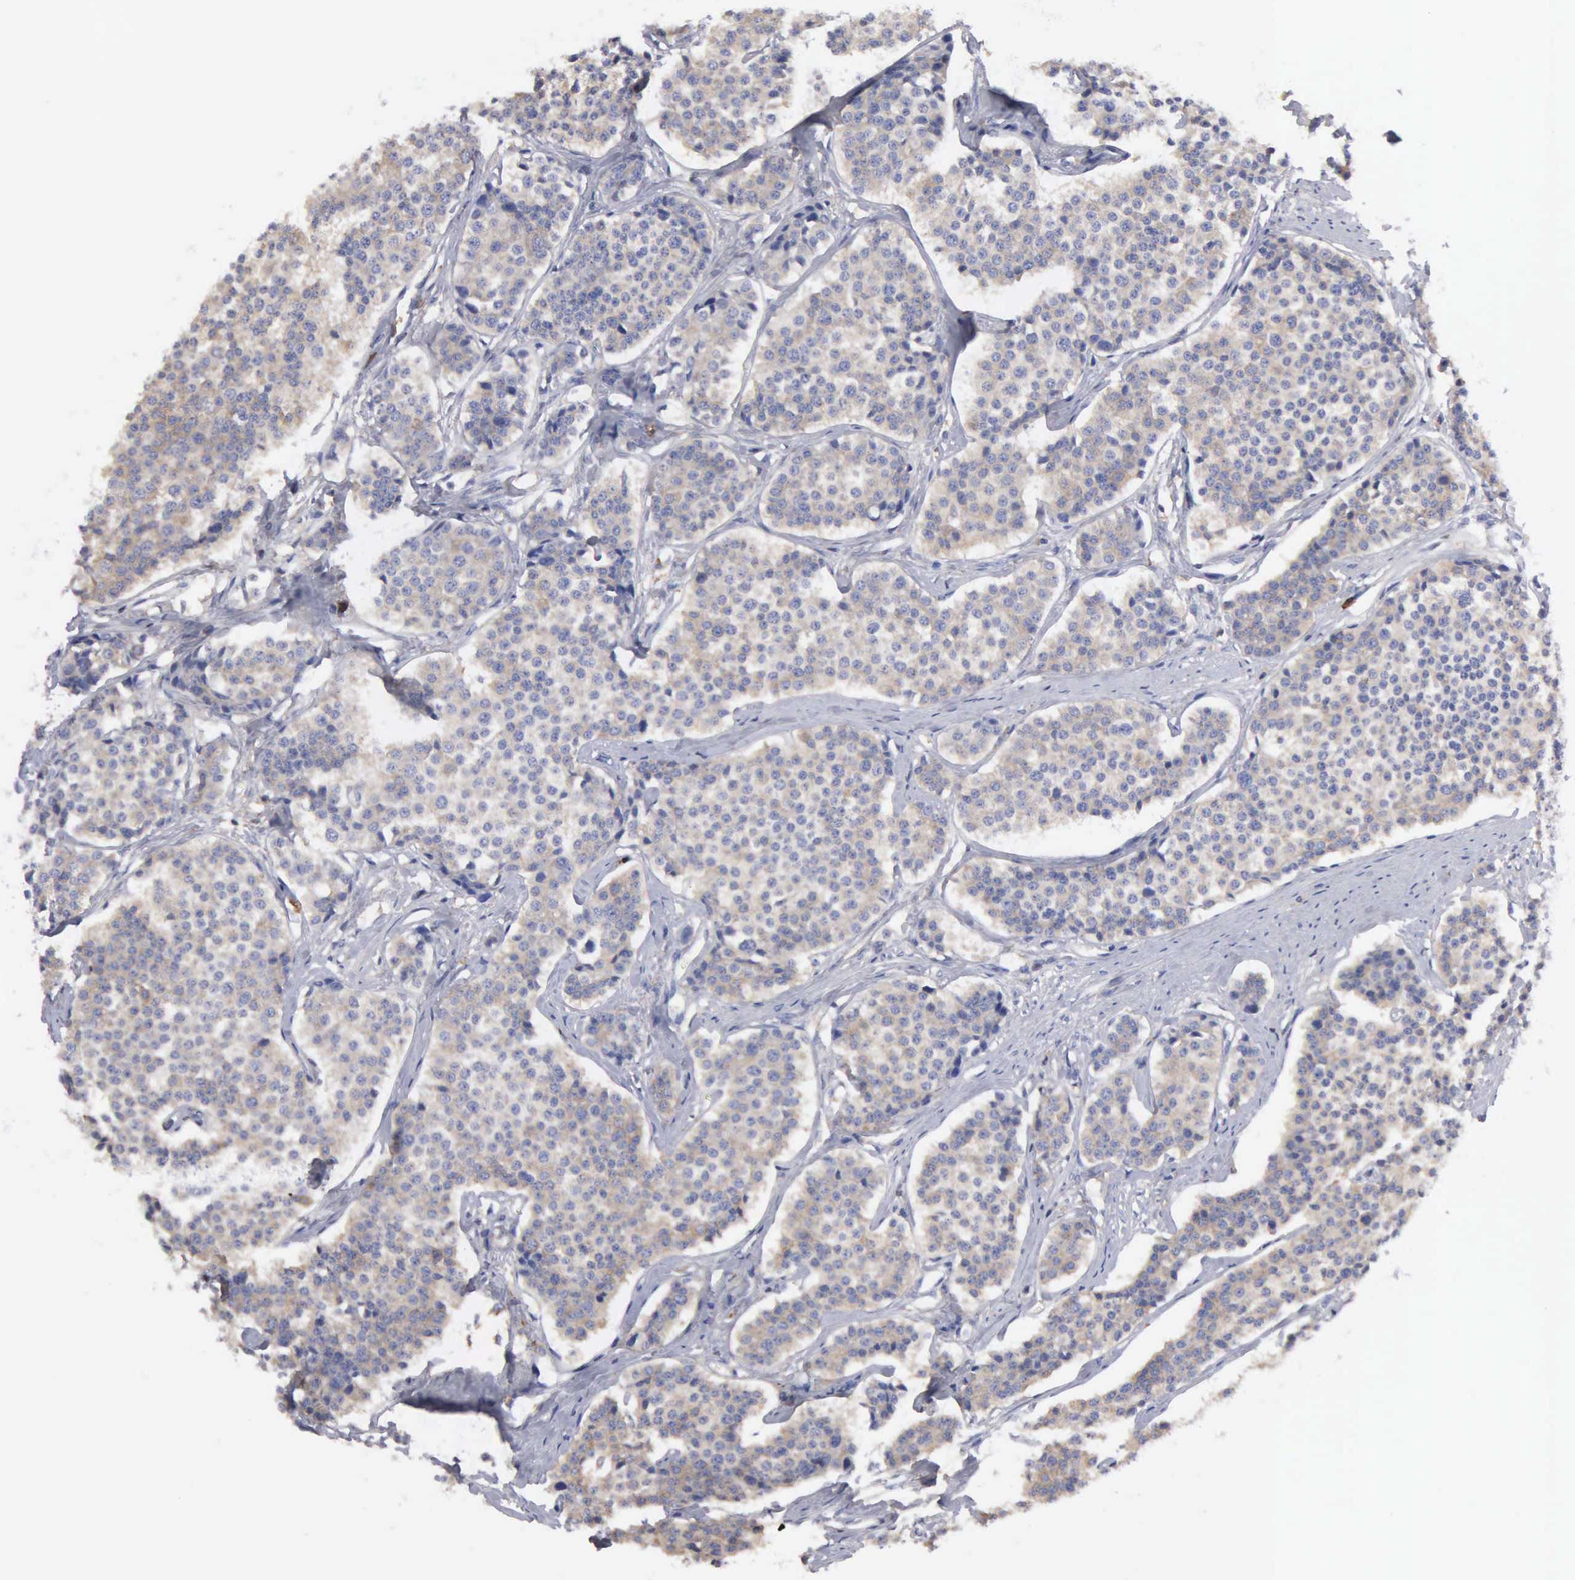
{"staining": {"intensity": "weak", "quantity": "25%-75%", "location": "cytoplasmic/membranous"}, "tissue": "carcinoid", "cell_type": "Tumor cells", "image_type": "cancer", "snomed": [{"axis": "morphology", "description": "Carcinoid, malignant, NOS"}, {"axis": "topography", "description": "Small intestine"}], "caption": "Immunohistochemistry of human malignant carcinoid demonstrates low levels of weak cytoplasmic/membranous expression in approximately 25%-75% of tumor cells.", "gene": "G6PD", "patient": {"sex": "male", "age": 60}}